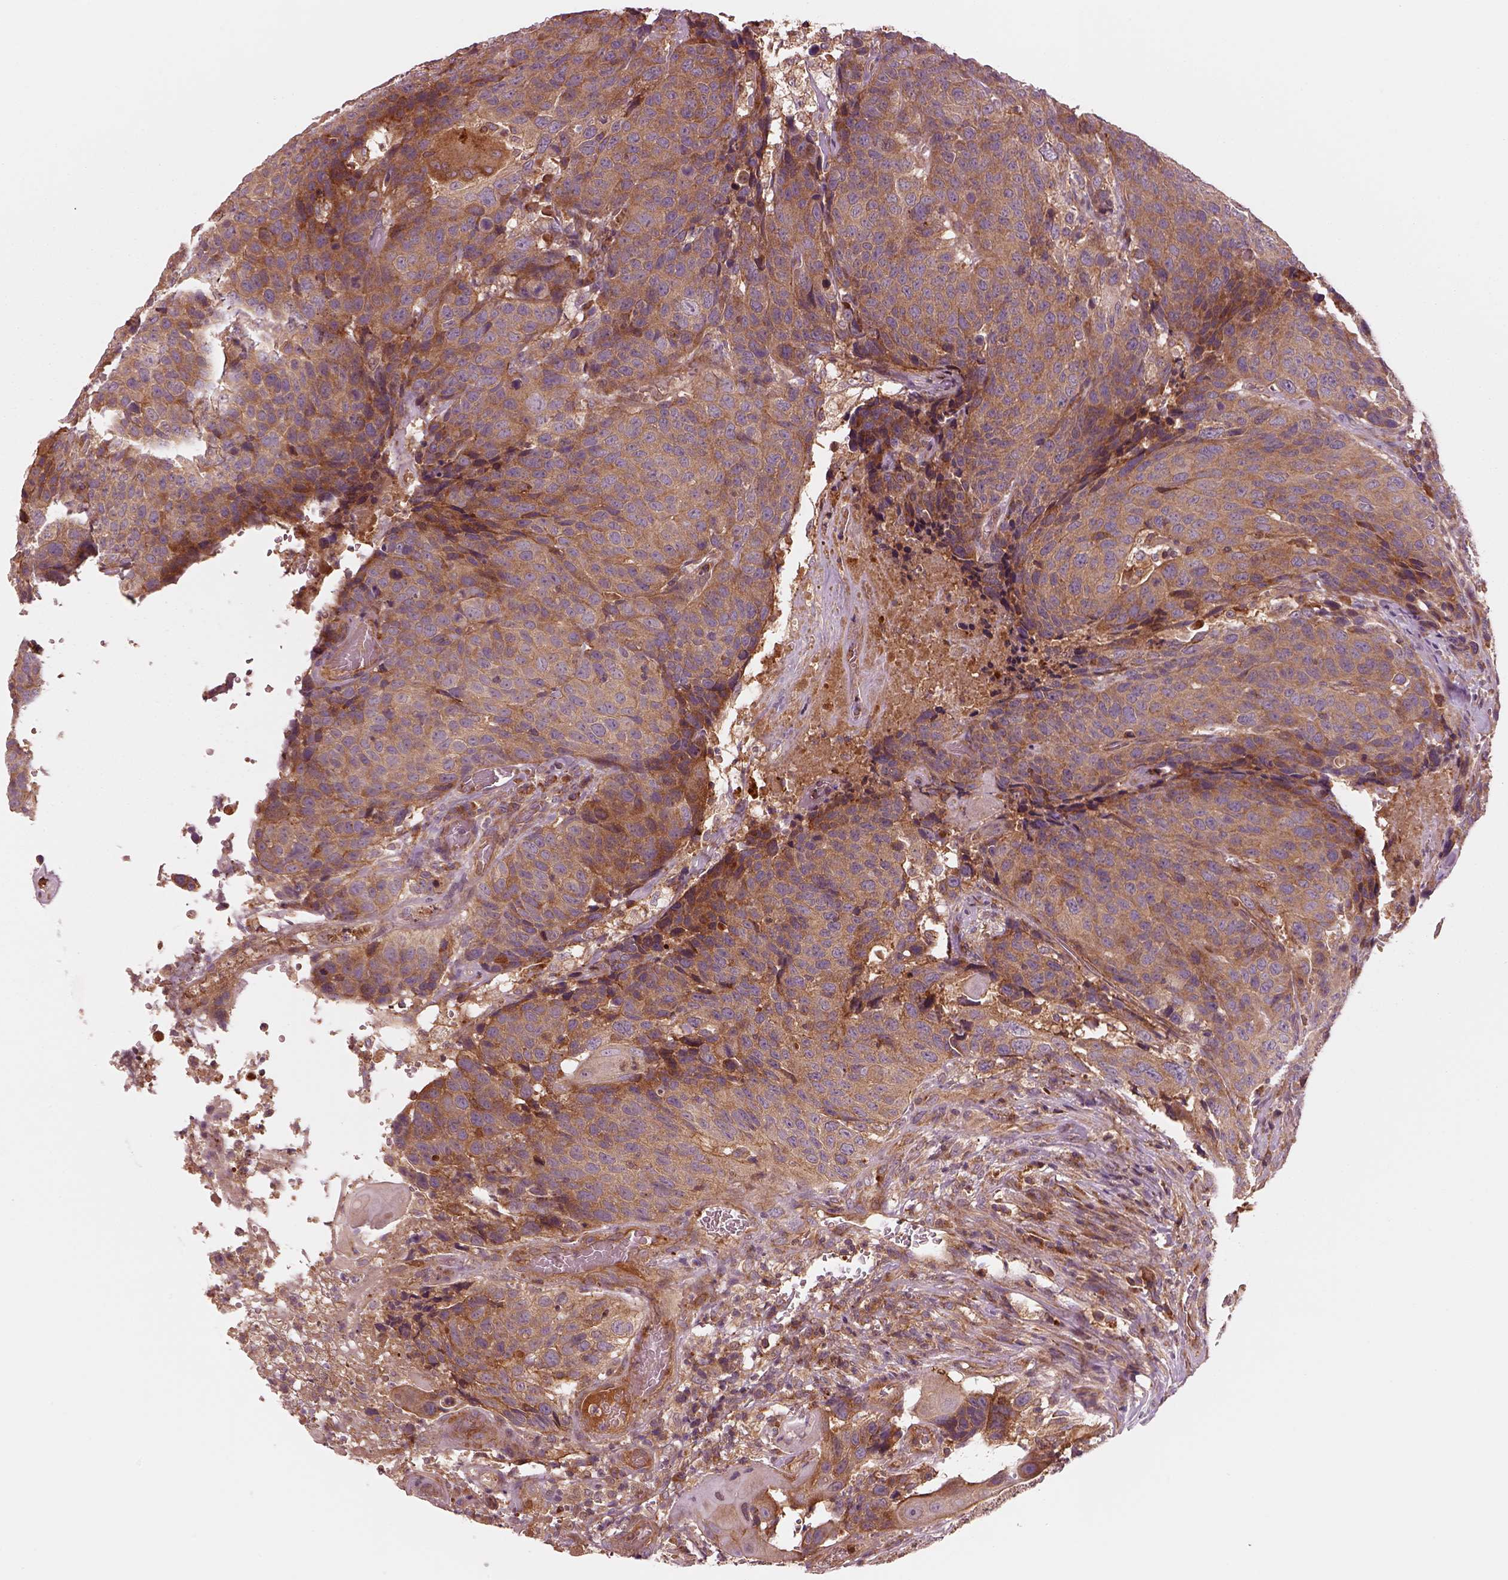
{"staining": {"intensity": "moderate", "quantity": "25%-75%", "location": "cytoplasmic/membranous"}, "tissue": "head and neck cancer", "cell_type": "Tumor cells", "image_type": "cancer", "snomed": [{"axis": "morphology", "description": "Squamous cell carcinoma, NOS"}, {"axis": "topography", "description": "Head-Neck"}], "caption": "An image of squamous cell carcinoma (head and neck) stained for a protein demonstrates moderate cytoplasmic/membranous brown staining in tumor cells.", "gene": "ASCC2", "patient": {"sex": "male", "age": 66}}